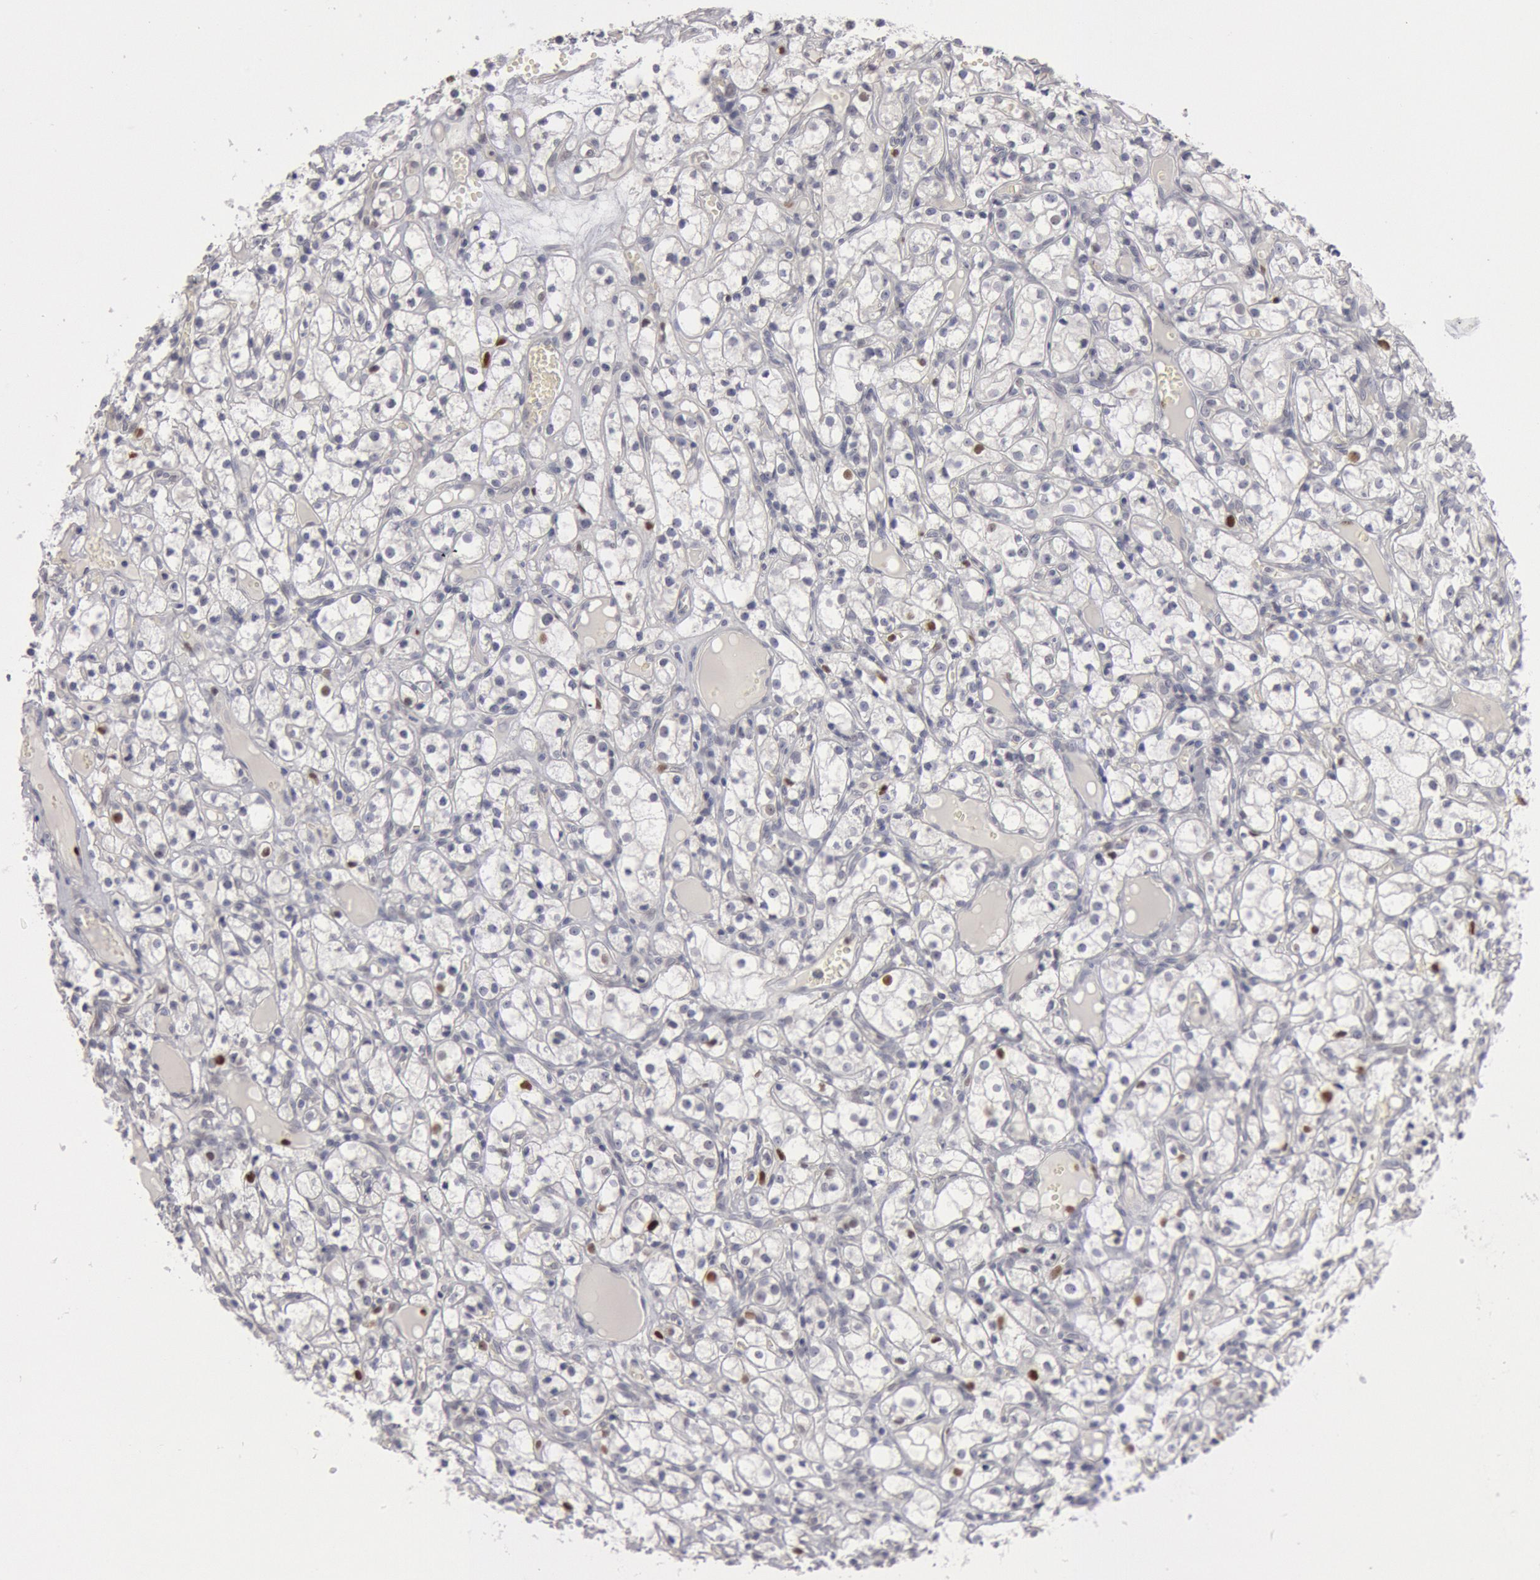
{"staining": {"intensity": "negative", "quantity": "none", "location": "none"}, "tissue": "renal cancer", "cell_type": "Tumor cells", "image_type": "cancer", "snomed": [{"axis": "morphology", "description": "Adenocarcinoma, NOS"}, {"axis": "topography", "description": "Kidney"}], "caption": "An image of renal cancer (adenocarcinoma) stained for a protein shows no brown staining in tumor cells.", "gene": "WDHD1", "patient": {"sex": "male", "age": 61}}